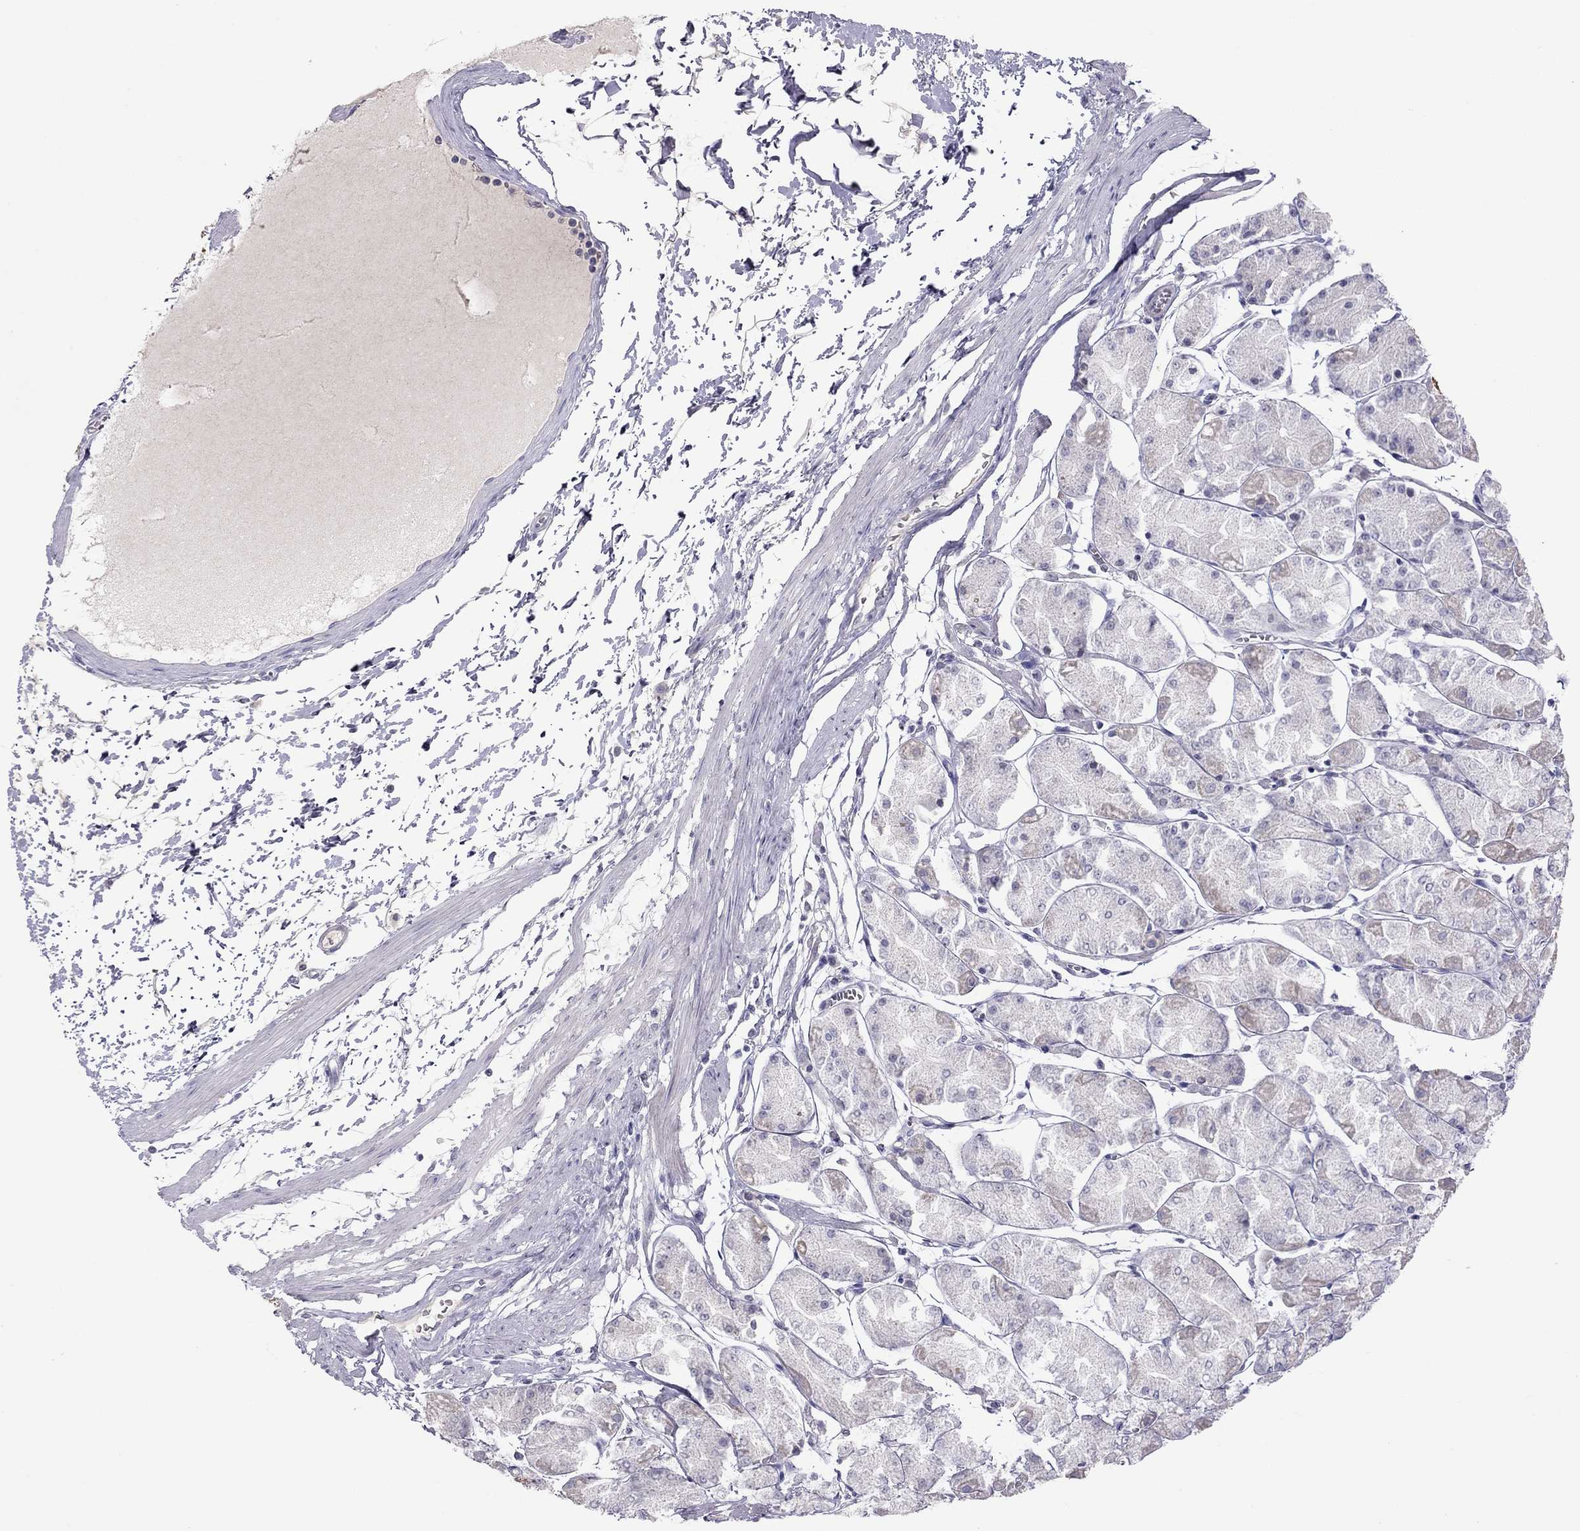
{"staining": {"intensity": "negative", "quantity": "none", "location": "none"}, "tissue": "stomach", "cell_type": "Glandular cells", "image_type": "normal", "snomed": [{"axis": "morphology", "description": "Normal tissue, NOS"}, {"axis": "topography", "description": "Stomach, upper"}], "caption": "Immunohistochemical staining of normal stomach displays no significant expression in glandular cells.", "gene": "MUC16", "patient": {"sex": "male", "age": 60}}